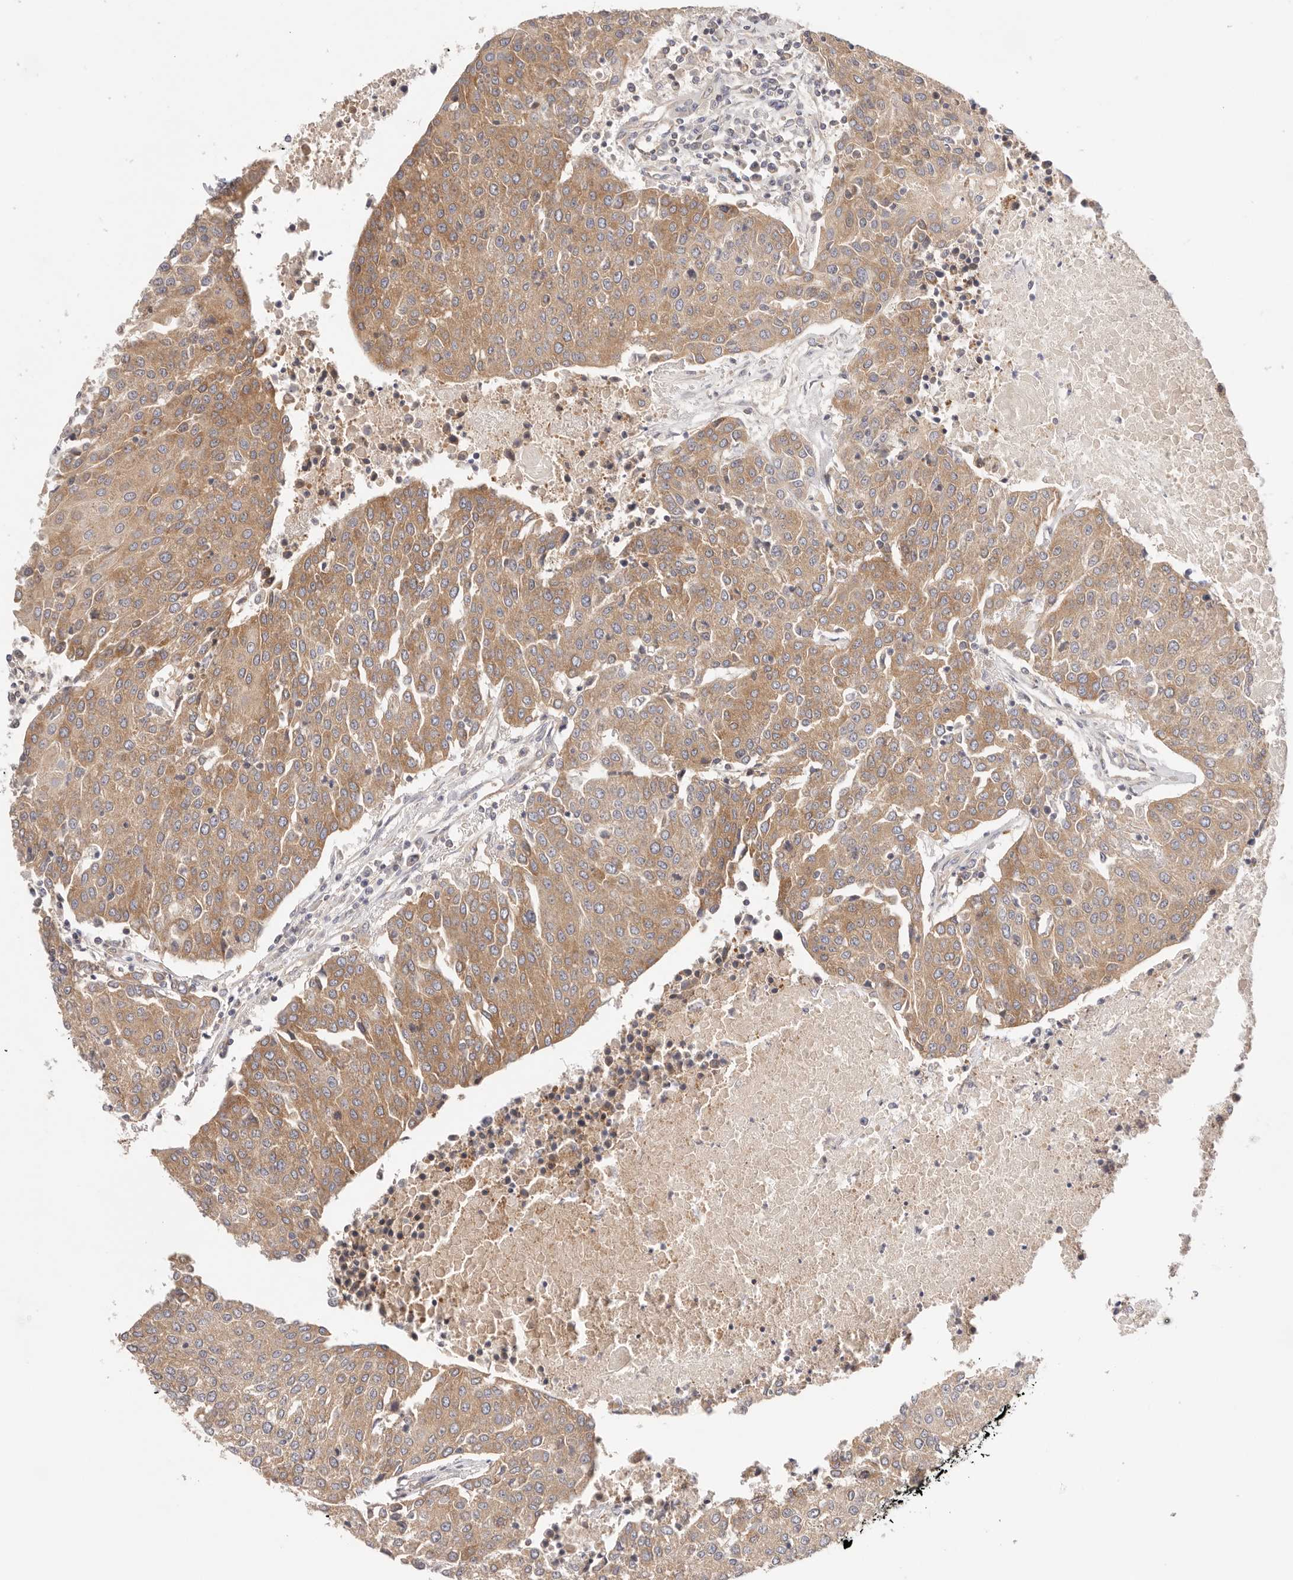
{"staining": {"intensity": "moderate", "quantity": ">75%", "location": "cytoplasmic/membranous"}, "tissue": "urothelial cancer", "cell_type": "Tumor cells", "image_type": "cancer", "snomed": [{"axis": "morphology", "description": "Urothelial carcinoma, High grade"}, {"axis": "topography", "description": "Urinary bladder"}], "caption": "Protein expression analysis of human urothelial cancer reveals moderate cytoplasmic/membranous positivity in approximately >75% of tumor cells.", "gene": "KCMF1", "patient": {"sex": "female", "age": 85}}